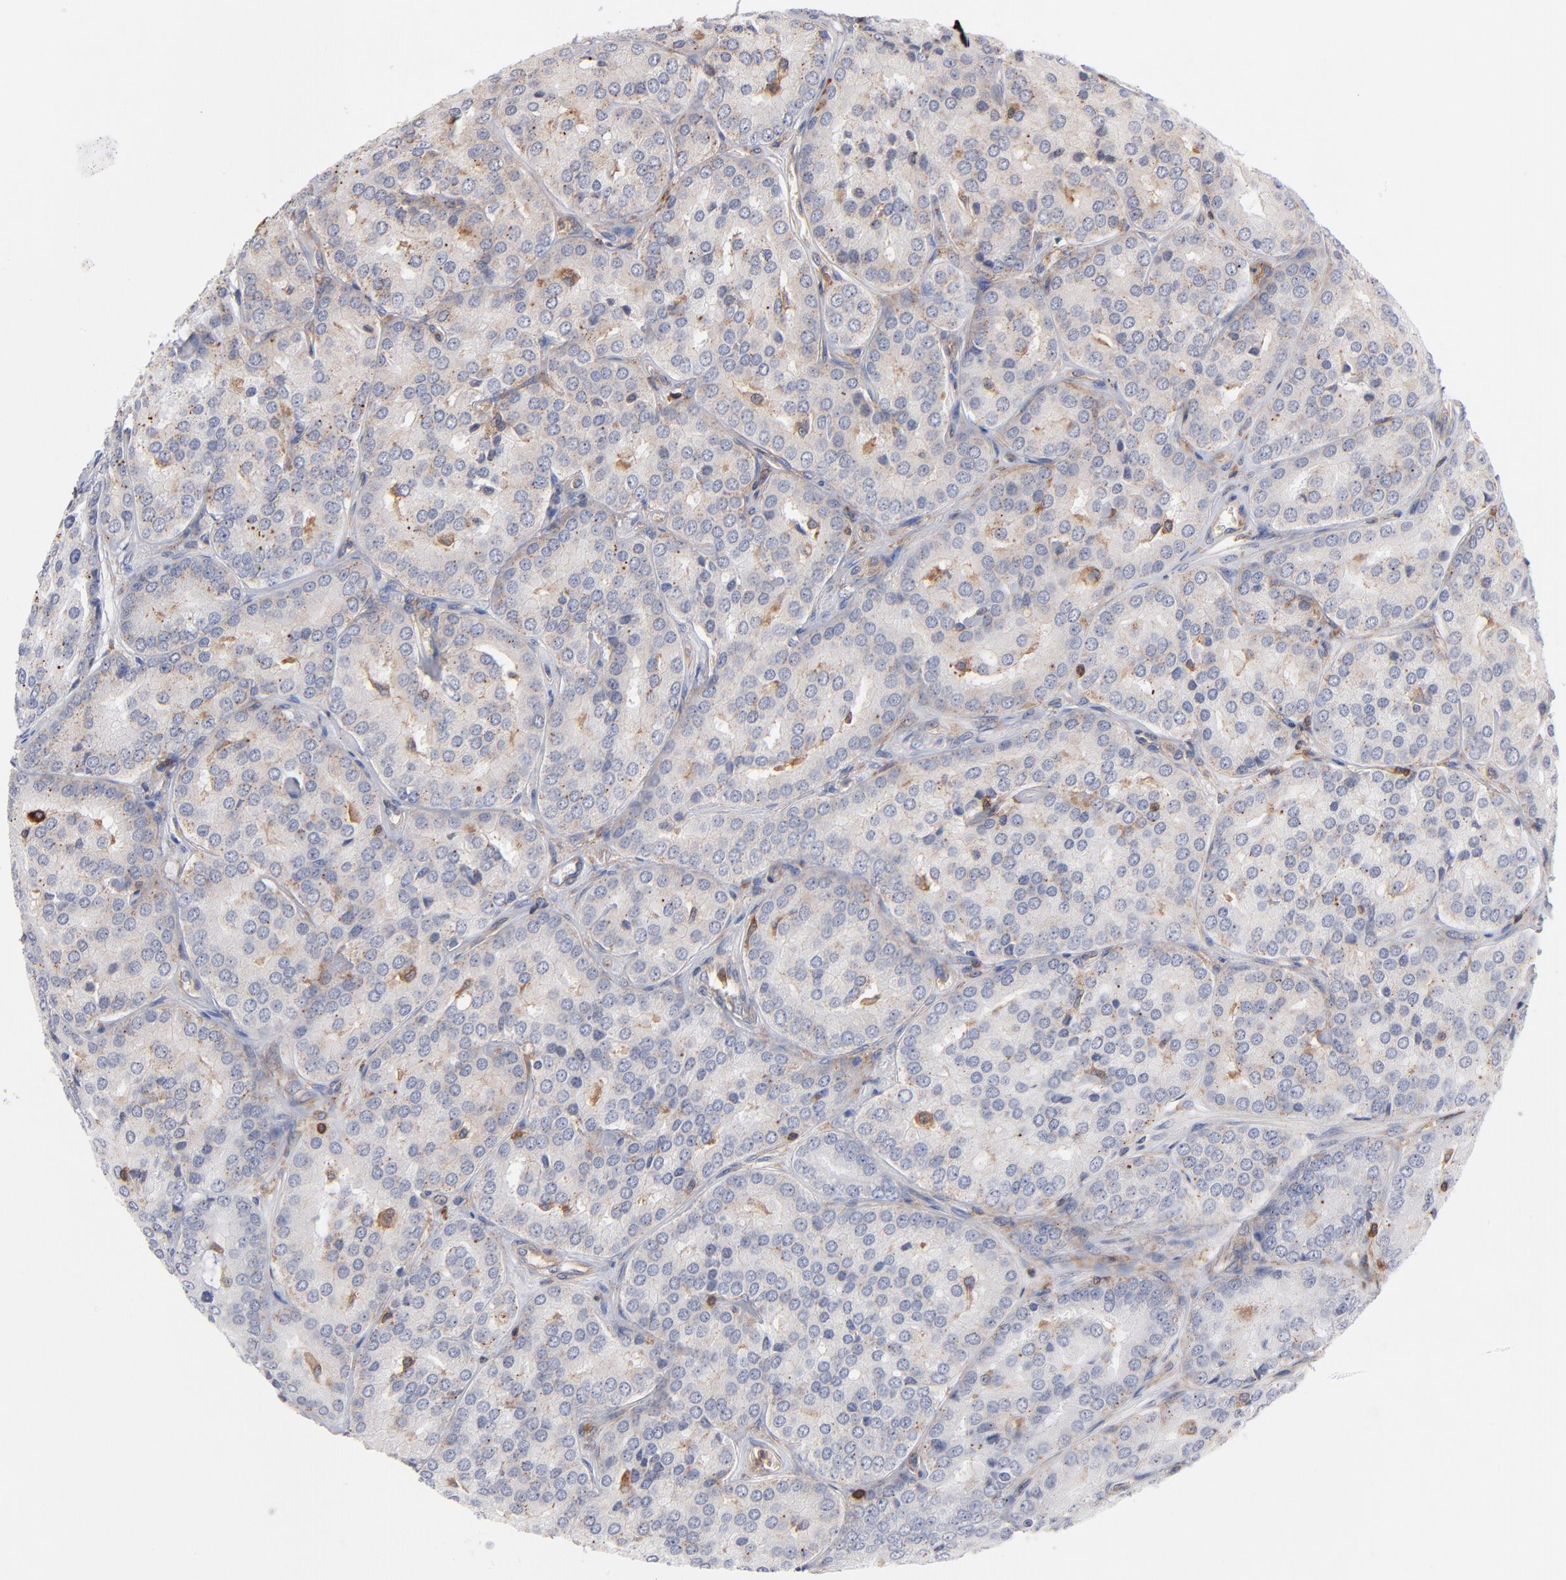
{"staining": {"intensity": "weak", "quantity": "25%-75%", "location": "cytoplasmic/membranous"}, "tissue": "prostate cancer", "cell_type": "Tumor cells", "image_type": "cancer", "snomed": [{"axis": "morphology", "description": "Adenocarcinoma, High grade"}, {"axis": "topography", "description": "Prostate"}], "caption": "A brown stain labels weak cytoplasmic/membranous positivity of a protein in prostate cancer (high-grade adenocarcinoma) tumor cells. (Brightfield microscopy of DAB IHC at high magnification).", "gene": "WIPF1", "patient": {"sex": "male", "age": 64}}